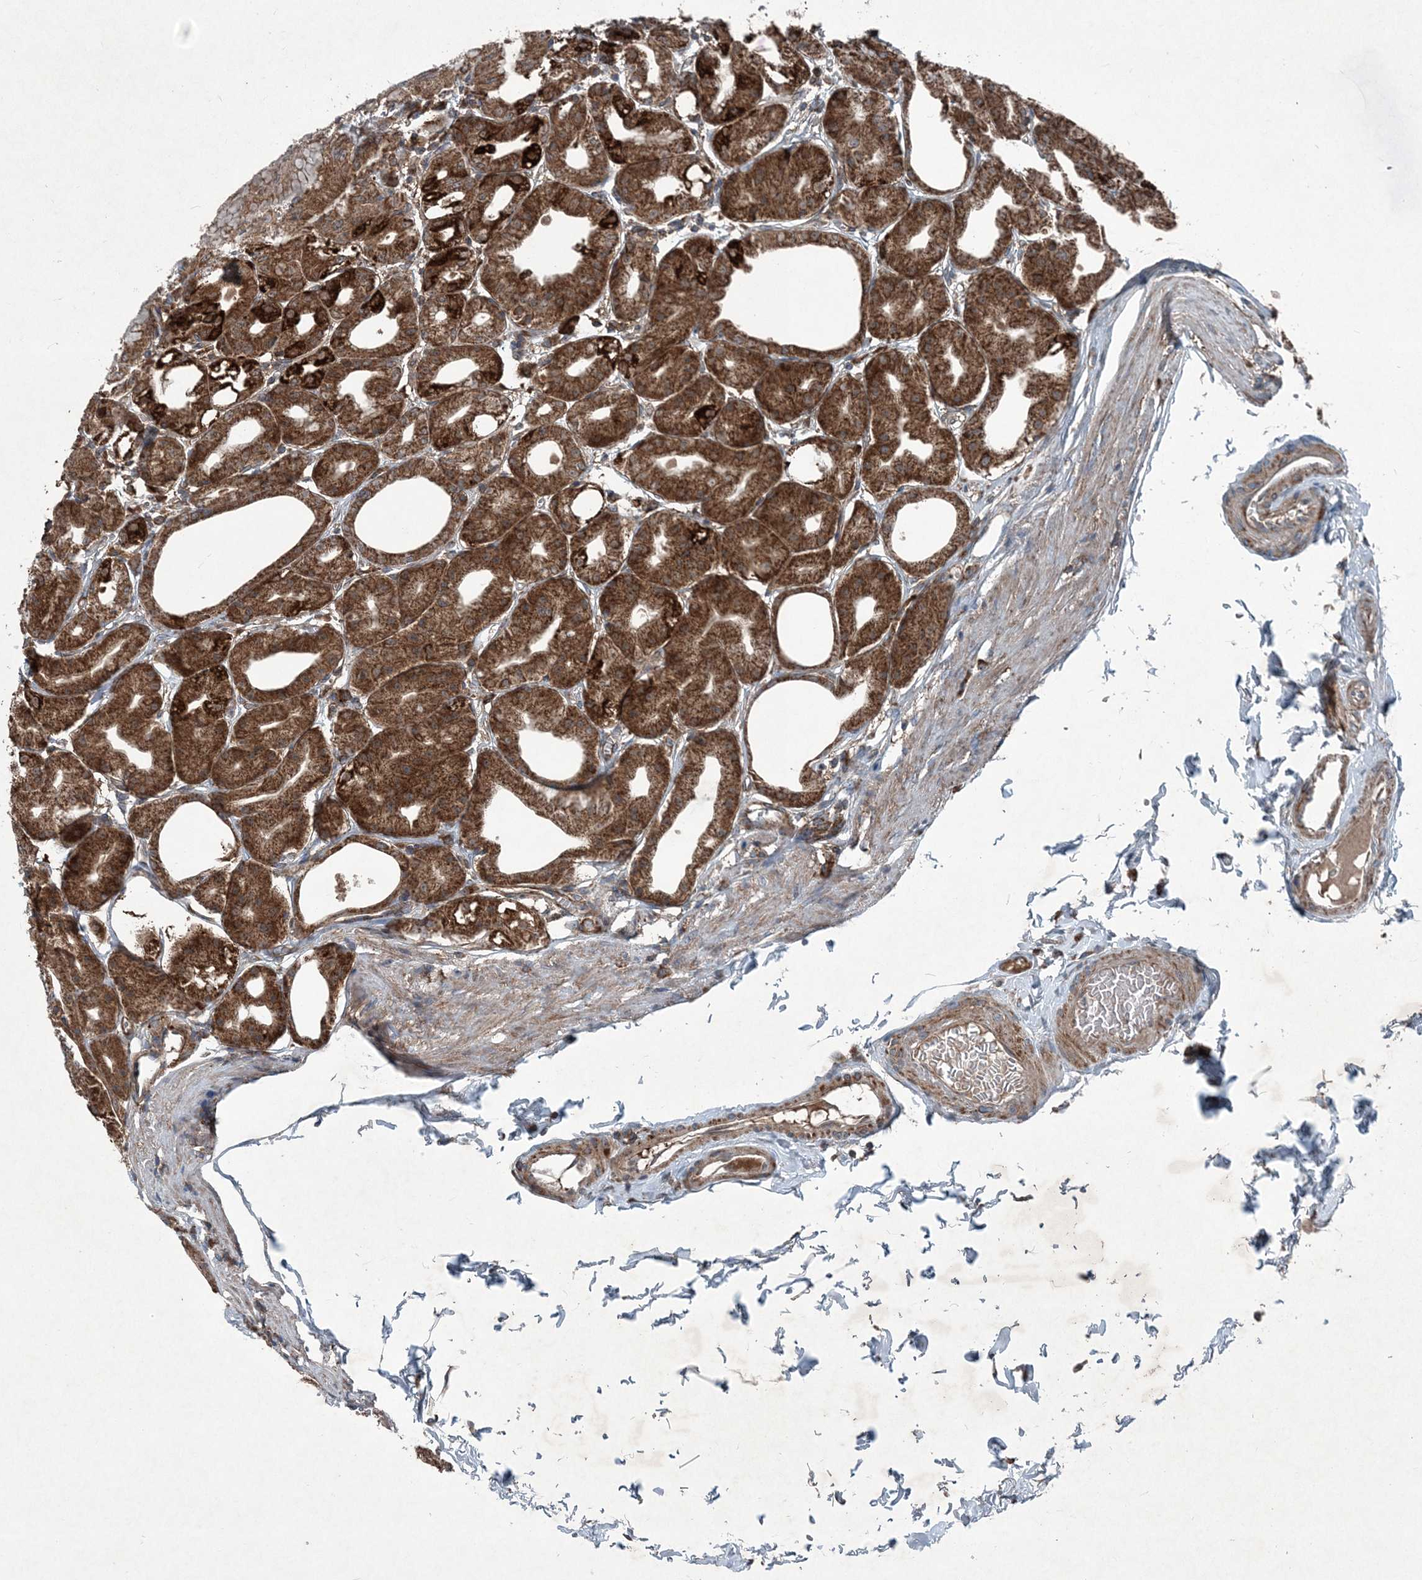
{"staining": {"intensity": "strong", "quantity": ">75%", "location": "cytoplasmic/membranous"}, "tissue": "stomach", "cell_type": "Glandular cells", "image_type": "normal", "snomed": [{"axis": "morphology", "description": "Normal tissue, NOS"}, {"axis": "topography", "description": "Stomach, lower"}], "caption": "DAB (3,3'-diaminobenzidine) immunohistochemical staining of unremarkable stomach exhibits strong cytoplasmic/membranous protein expression in approximately >75% of glandular cells. (DAB IHC, brown staining for protein, blue staining for nuclei).", "gene": "NDUFA2", "patient": {"sex": "male", "age": 71}}